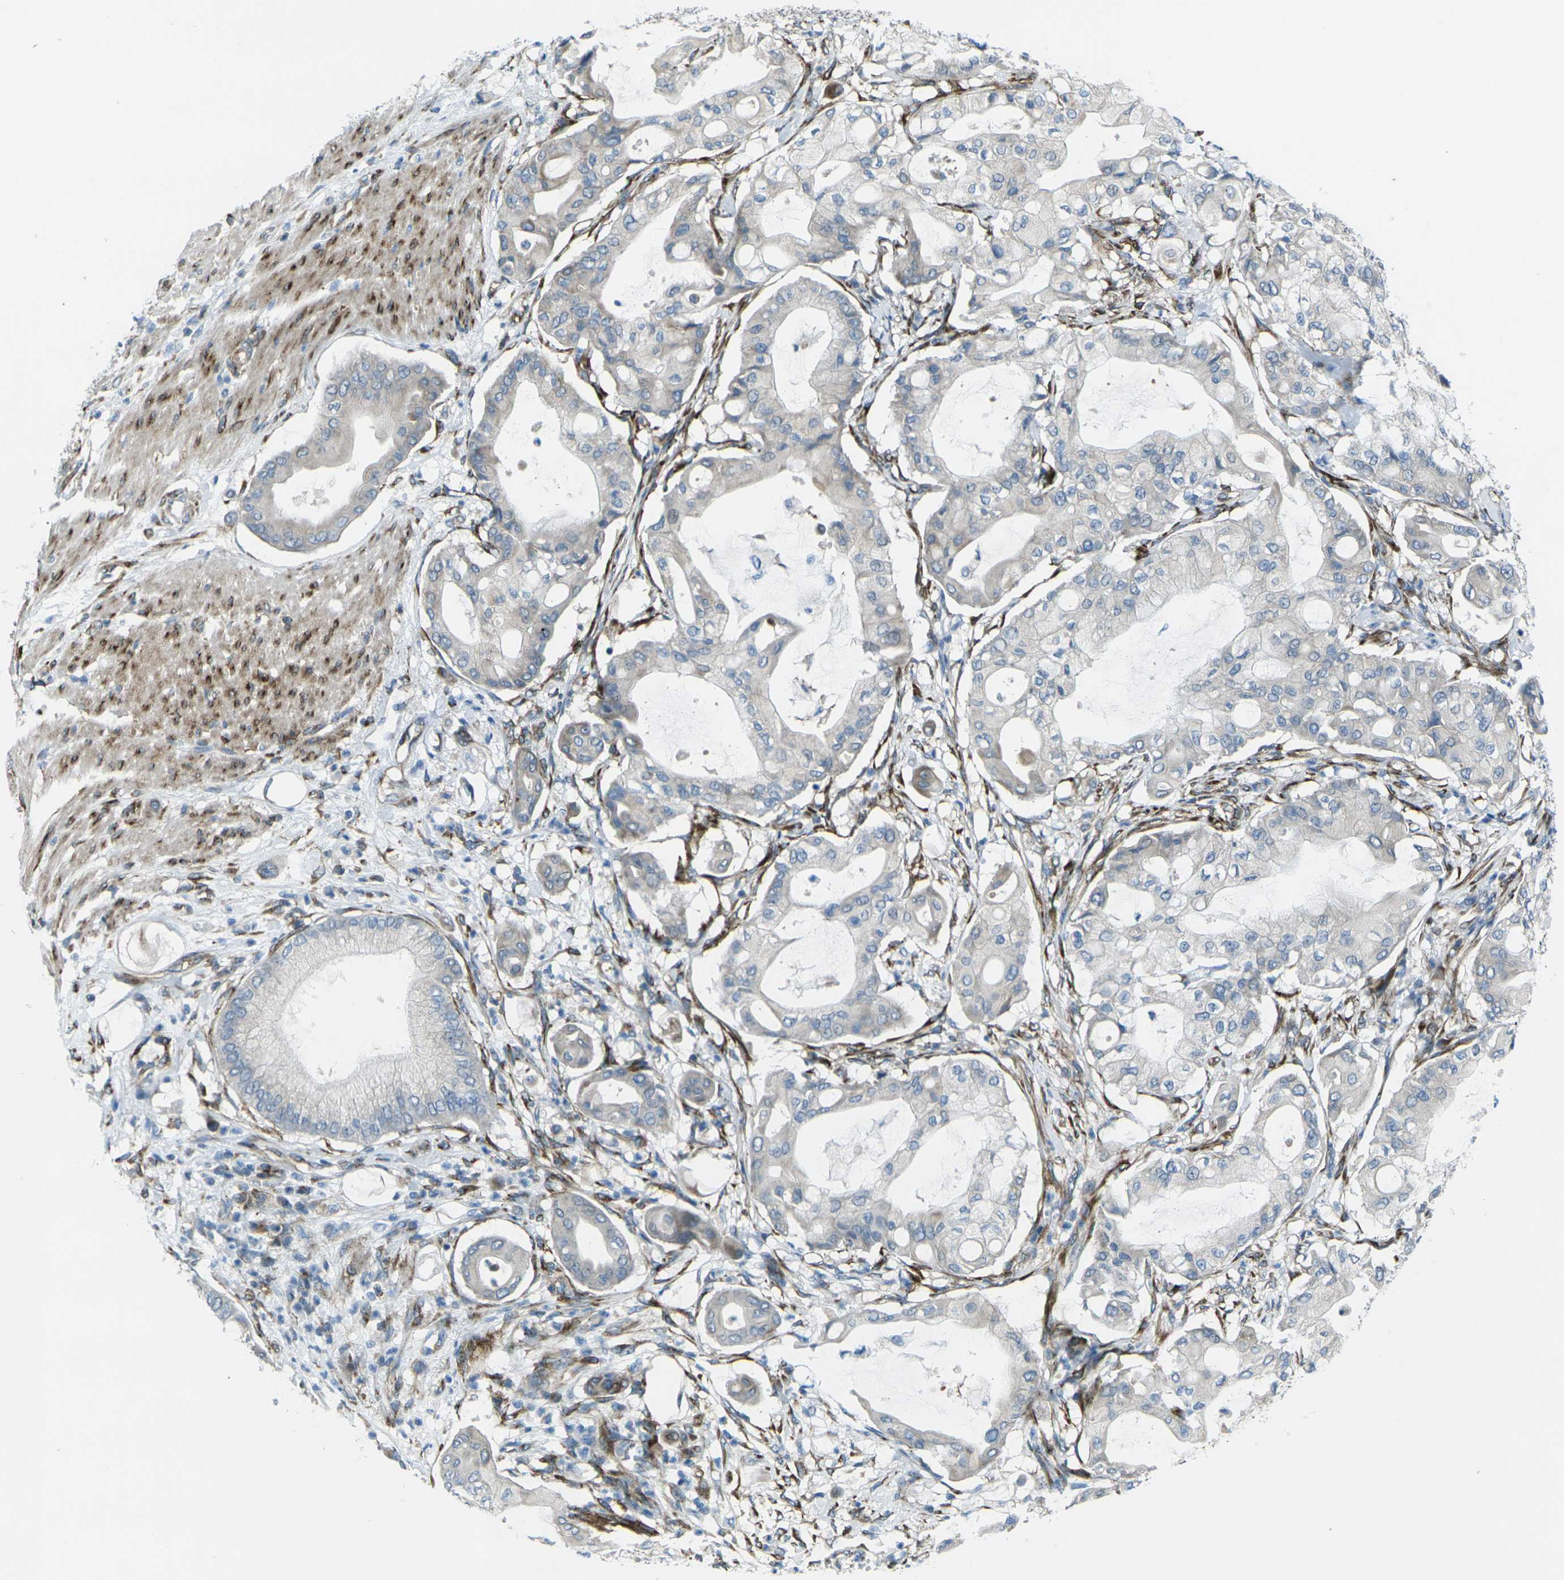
{"staining": {"intensity": "negative", "quantity": "none", "location": "none"}, "tissue": "pancreatic cancer", "cell_type": "Tumor cells", "image_type": "cancer", "snomed": [{"axis": "morphology", "description": "Adenocarcinoma, NOS"}, {"axis": "morphology", "description": "Adenocarcinoma, metastatic, NOS"}, {"axis": "topography", "description": "Lymph node"}, {"axis": "topography", "description": "Pancreas"}, {"axis": "topography", "description": "Duodenum"}], "caption": "This is an immunohistochemistry (IHC) histopathology image of human pancreatic cancer. There is no positivity in tumor cells.", "gene": "CELSR2", "patient": {"sex": "female", "age": 64}}